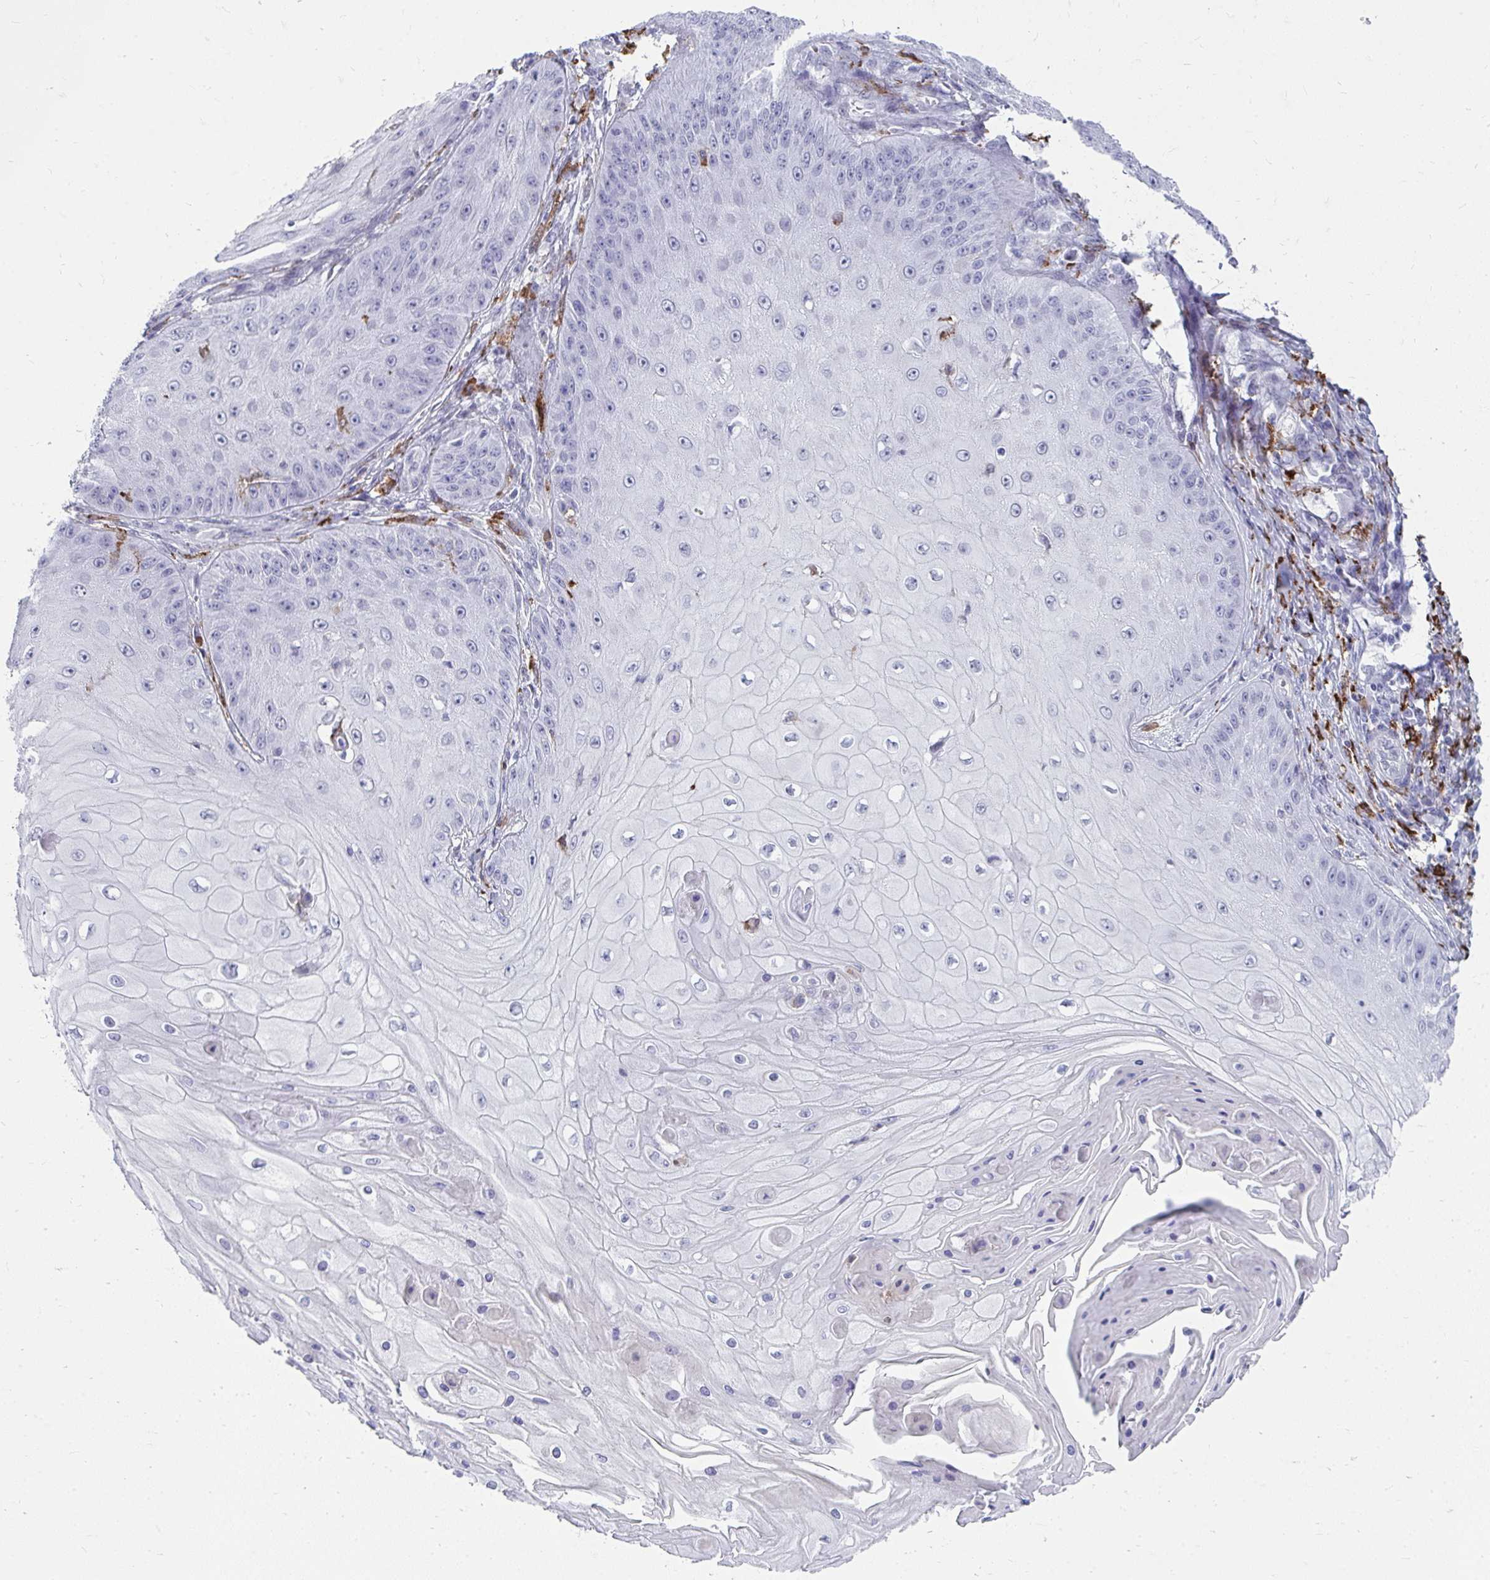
{"staining": {"intensity": "negative", "quantity": "none", "location": "none"}, "tissue": "skin cancer", "cell_type": "Tumor cells", "image_type": "cancer", "snomed": [{"axis": "morphology", "description": "Squamous cell carcinoma, NOS"}, {"axis": "topography", "description": "Skin"}], "caption": "The histopathology image demonstrates no significant staining in tumor cells of skin squamous cell carcinoma.", "gene": "CD163", "patient": {"sex": "male", "age": 70}}